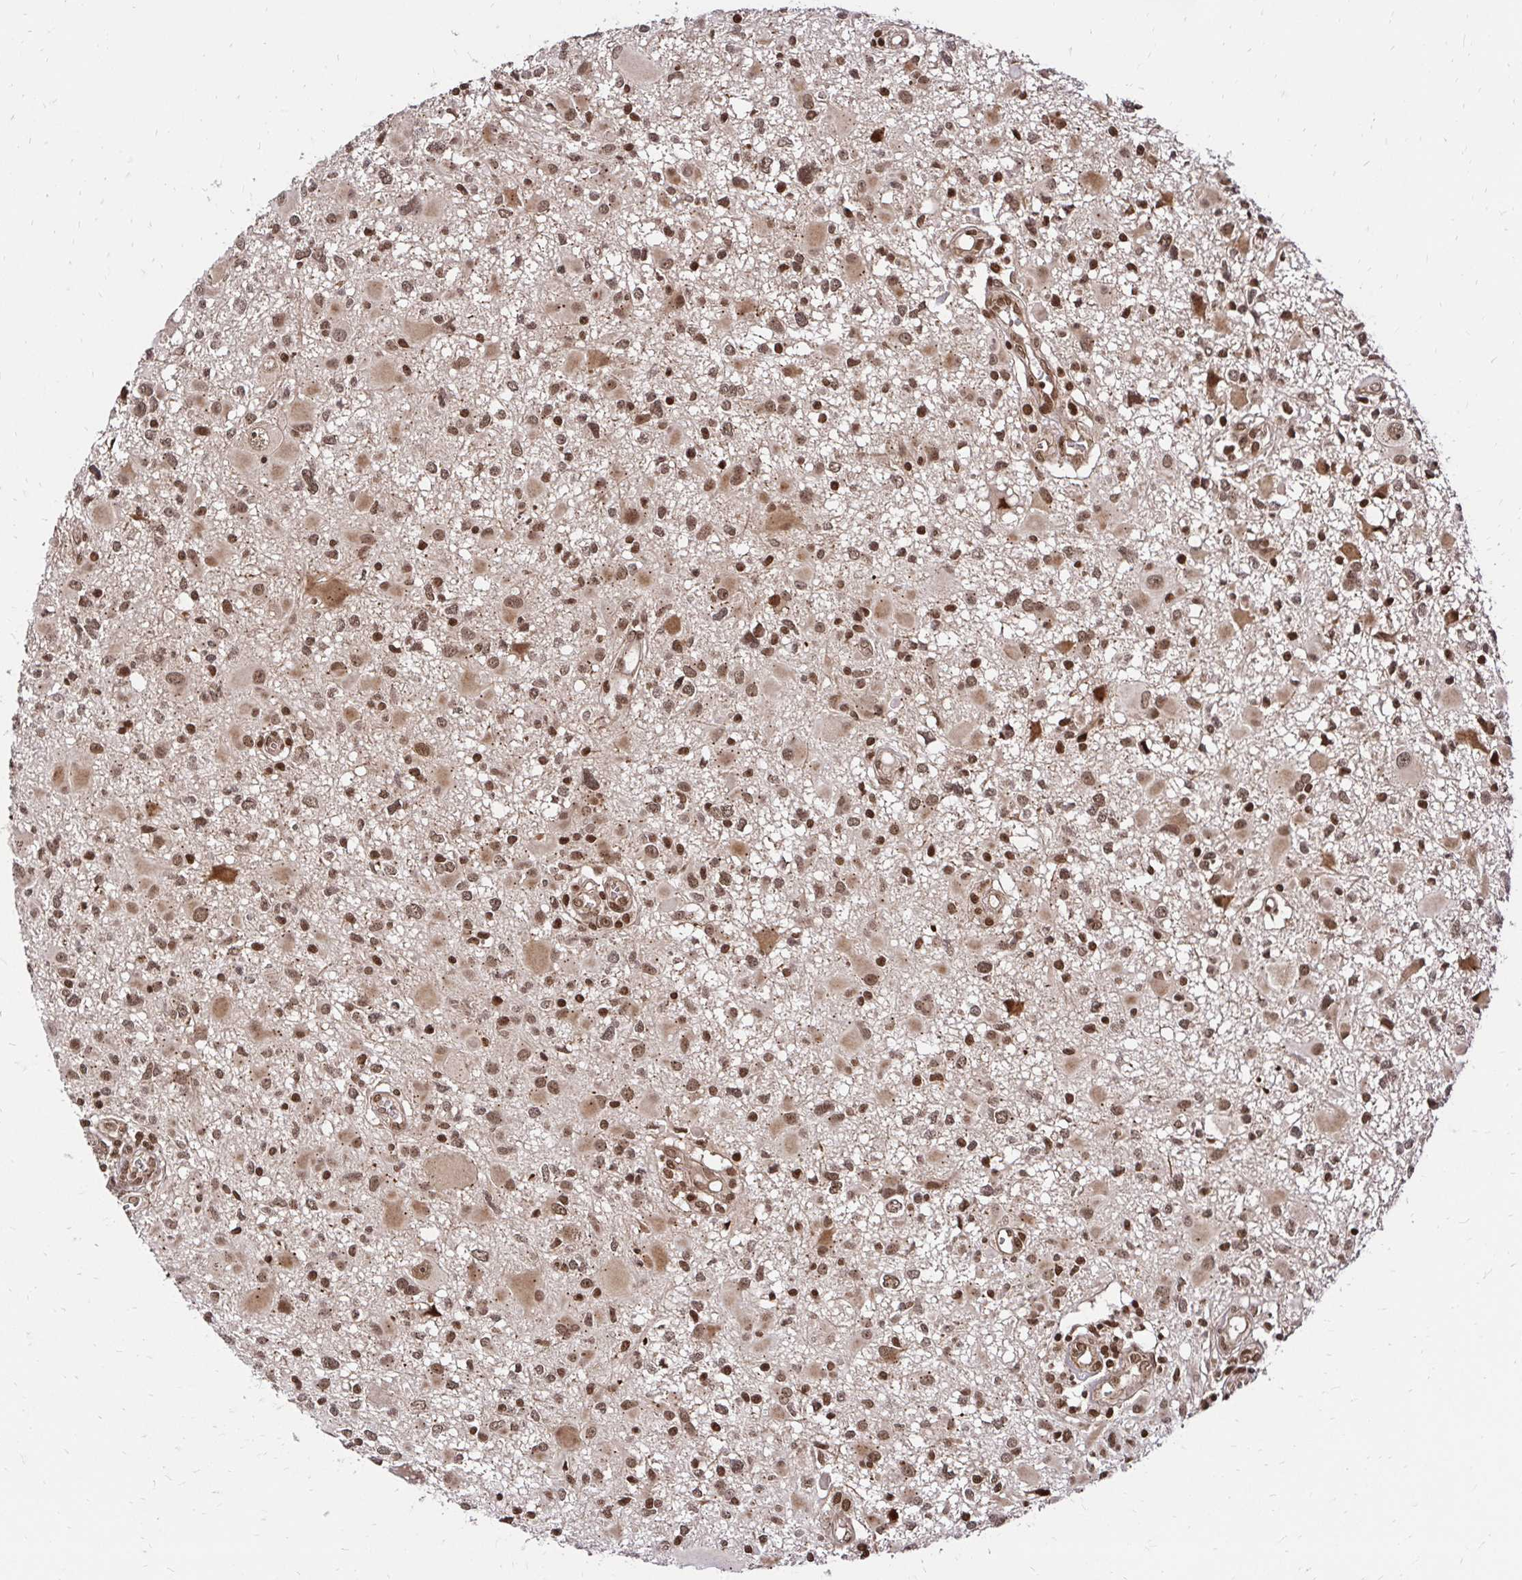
{"staining": {"intensity": "moderate", "quantity": ">75%", "location": "nuclear"}, "tissue": "glioma", "cell_type": "Tumor cells", "image_type": "cancer", "snomed": [{"axis": "morphology", "description": "Glioma, malignant, High grade"}, {"axis": "topography", "description": "Brain"}], "caption": "Malignant glioma (high-grade) was stained to show a protein in brown. There is medium levels of moderate nuclear positivity in about >75% of tumor cells.", "gene": "GLYR1", "patient": {"sex": "male", "age": 54}}